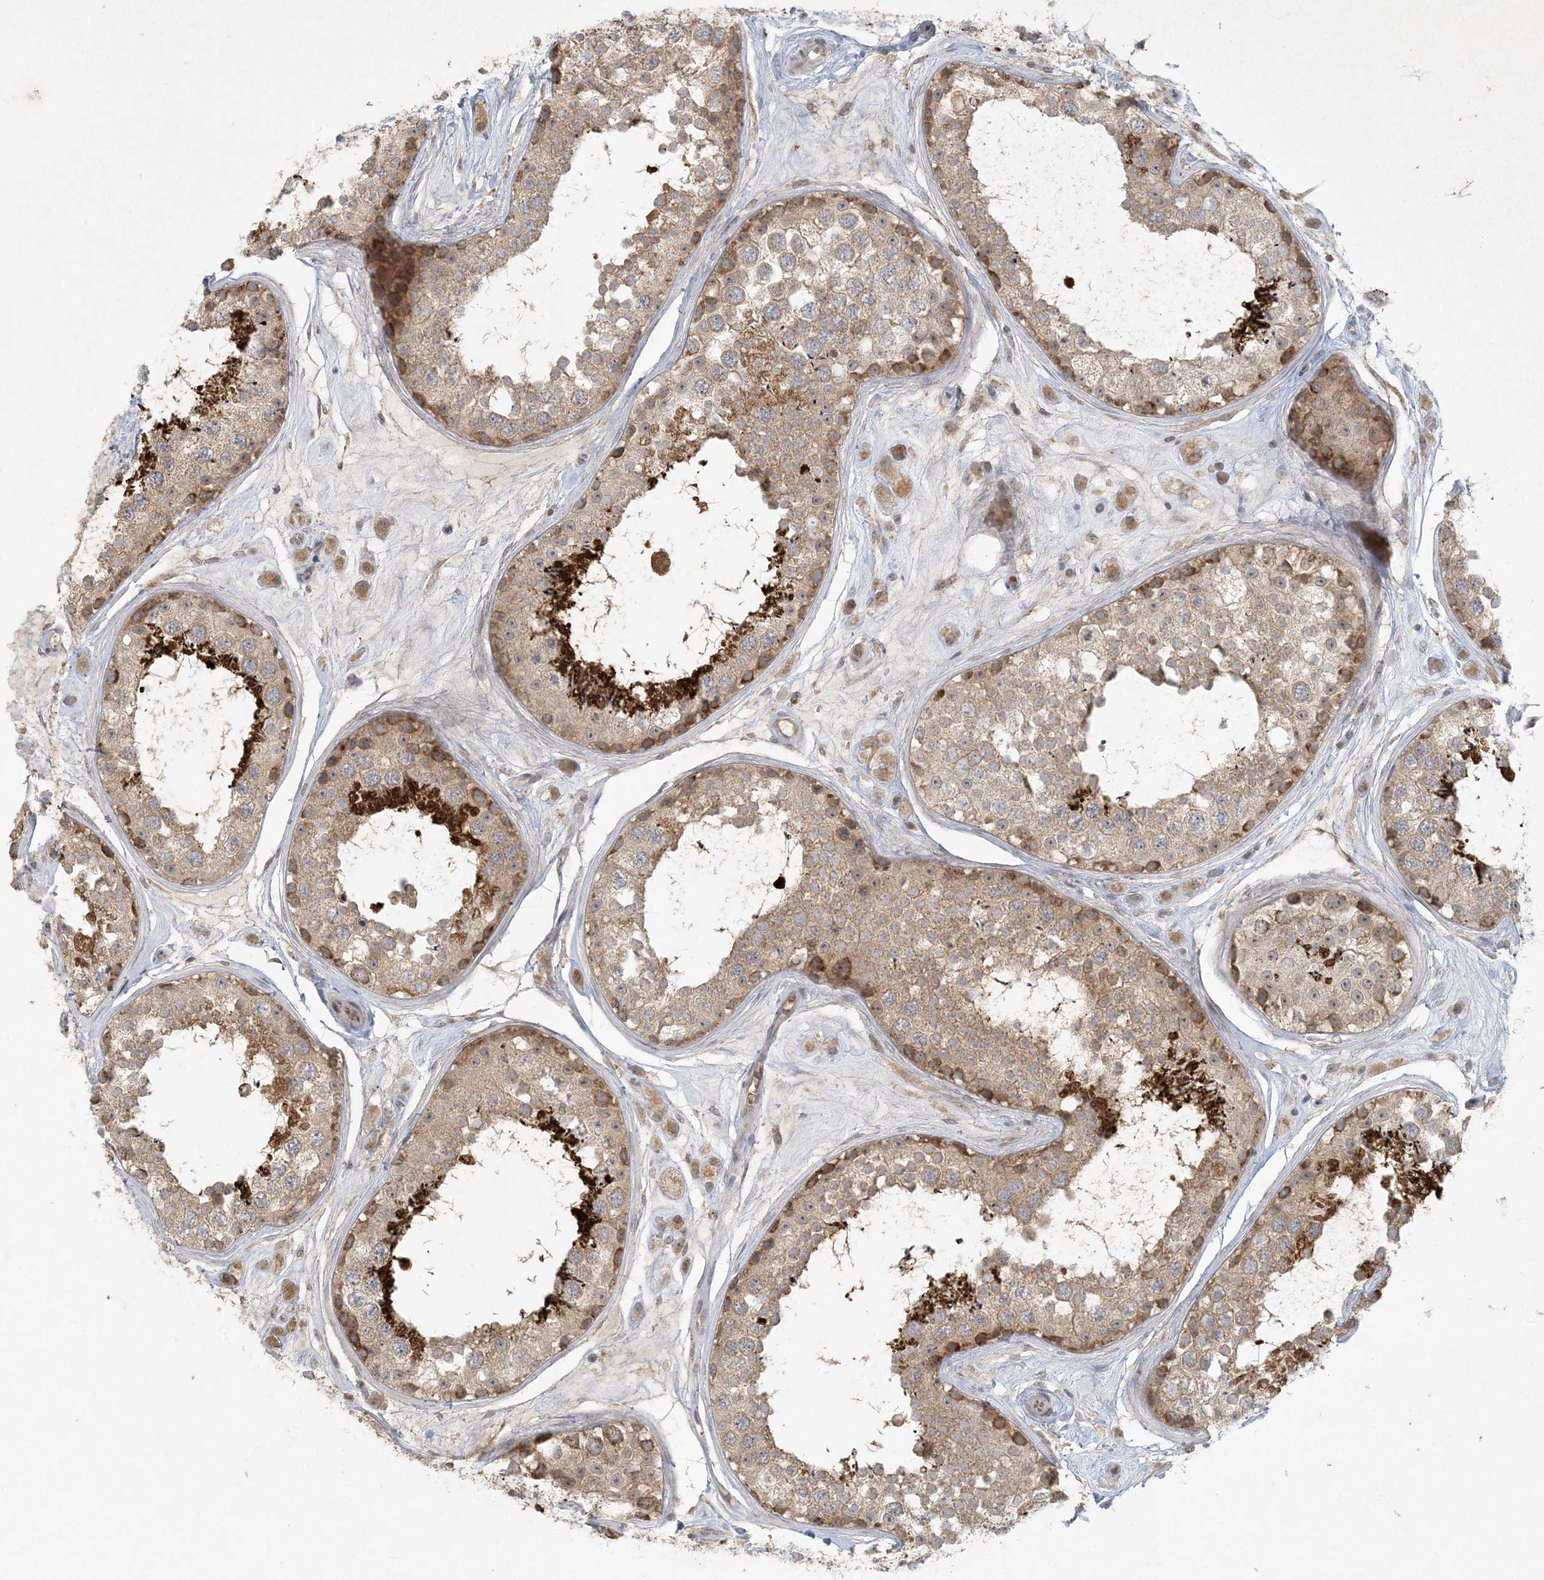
{"staining": {"intensity": "strong", "quantity": "25%-75%", "location": "cytoplasmic/membranous"}, "tissue": "testis", "cell_type": "Cells in seminiferous ducts", "image_type": "normal", "snomed": [{"axis": "morphology", "description": "Normal tissue, NOS"}, {"axis": "topography", "description": "Testis"}], "caption": "About 25%-75% of cells in seminiferous ducts in benign human testis display strong cytoplasmic/membranous protein staining as visualized by brown immunohistochemical staining.", "gene": "CTDNEP1", "patient": {"sex": "male", "age": 25}}